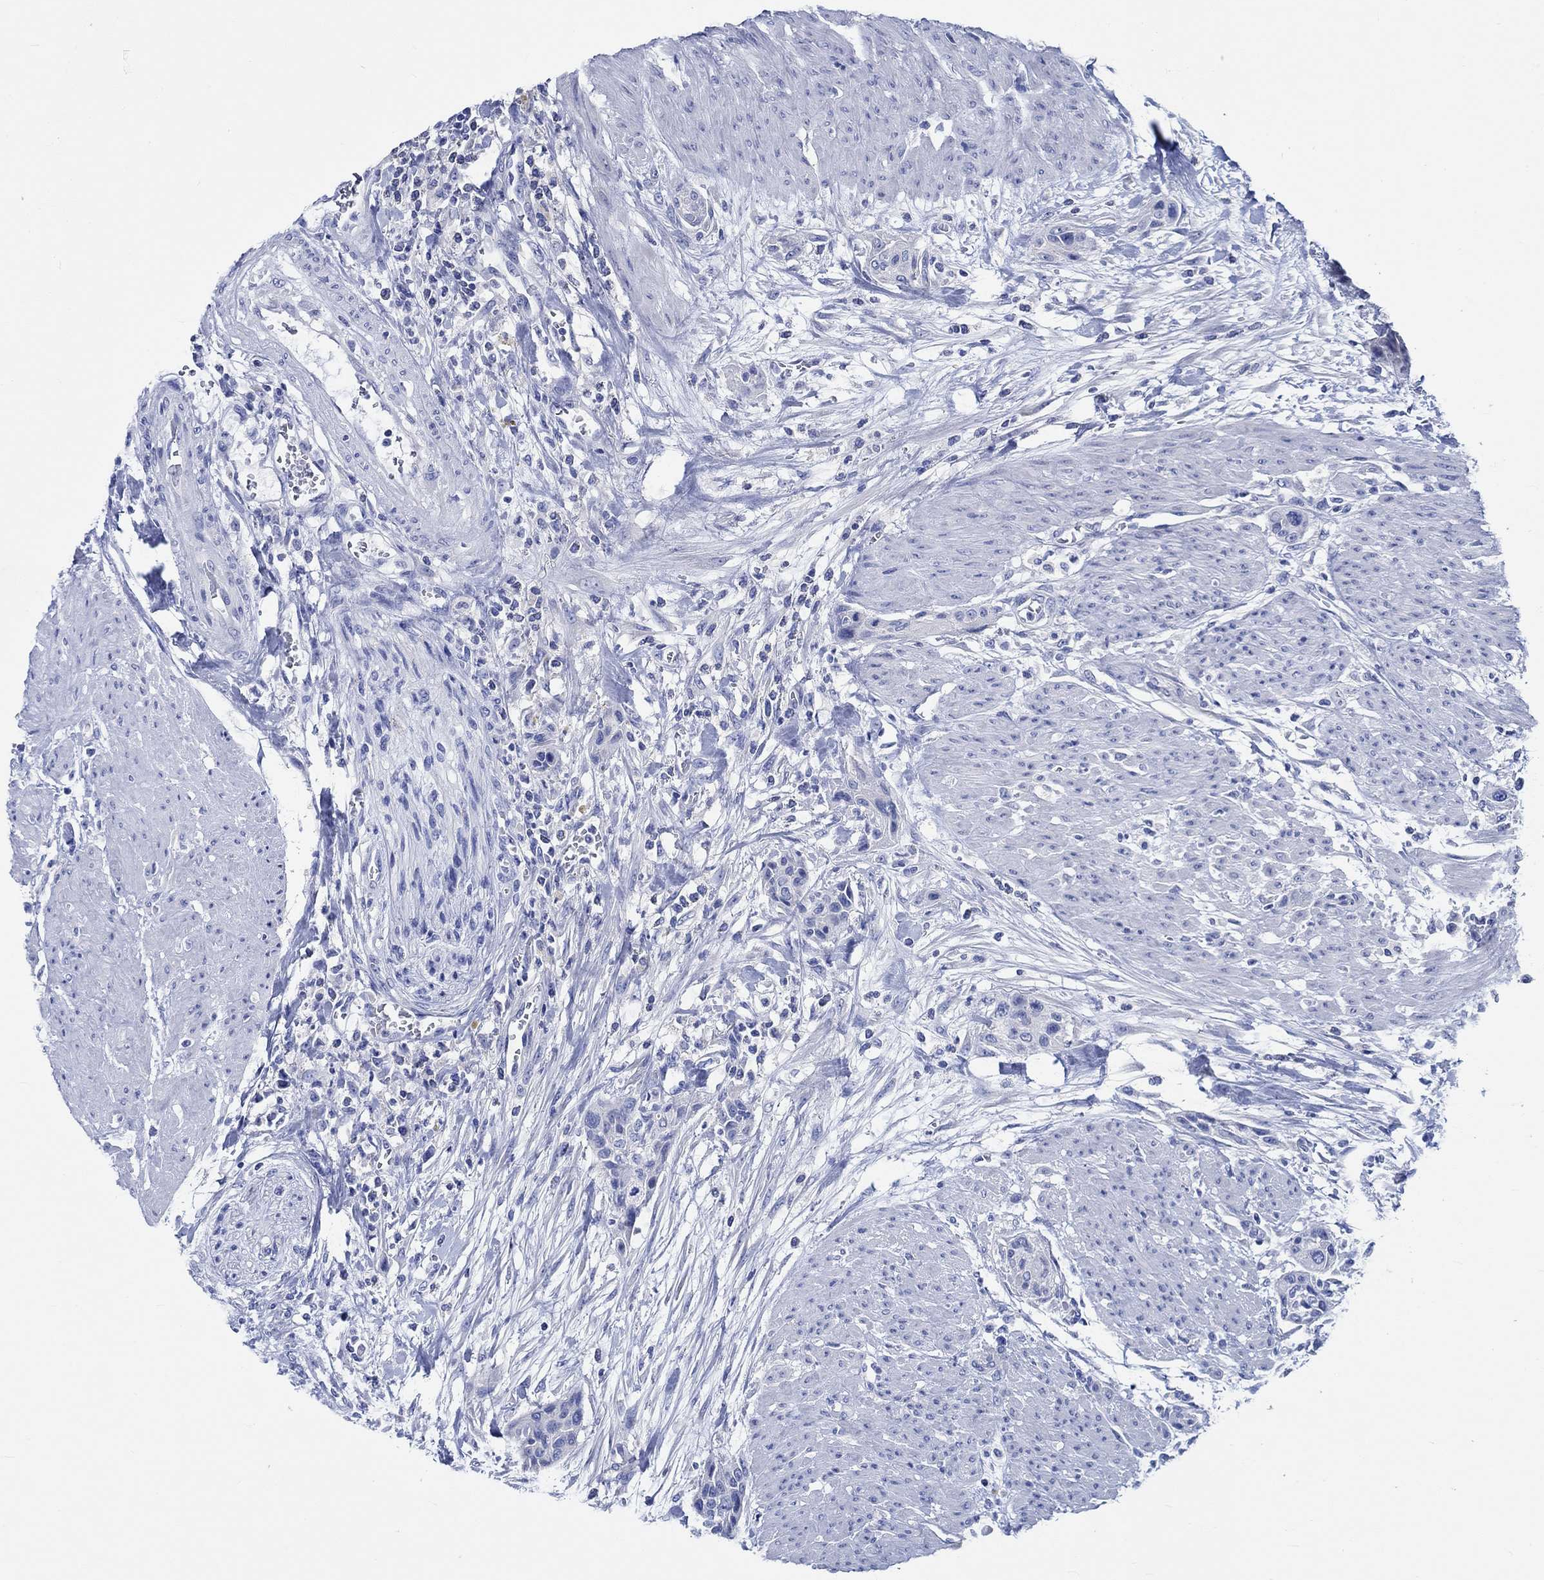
{"staining": {"intensity": "negative", "quantity": "none", "location": "none"}, "tissue": "urothelial cancer", "cell_type": "Tumor cells", "image_type": "cancer", "snomed": [{"axis": "morphology", "description": "Urothelial carcinoma, High grade"}, {"axis": "topography", "description": "Urinary bladder"}], "caption": "A photomicrograph of human urothelial cancer is negative for staining in tumor cells. (Brightfield microscopy of DAB IHC at high magnification).", "gene": "PTPRN2", "patient": {"sex": "male", "age": 35}}